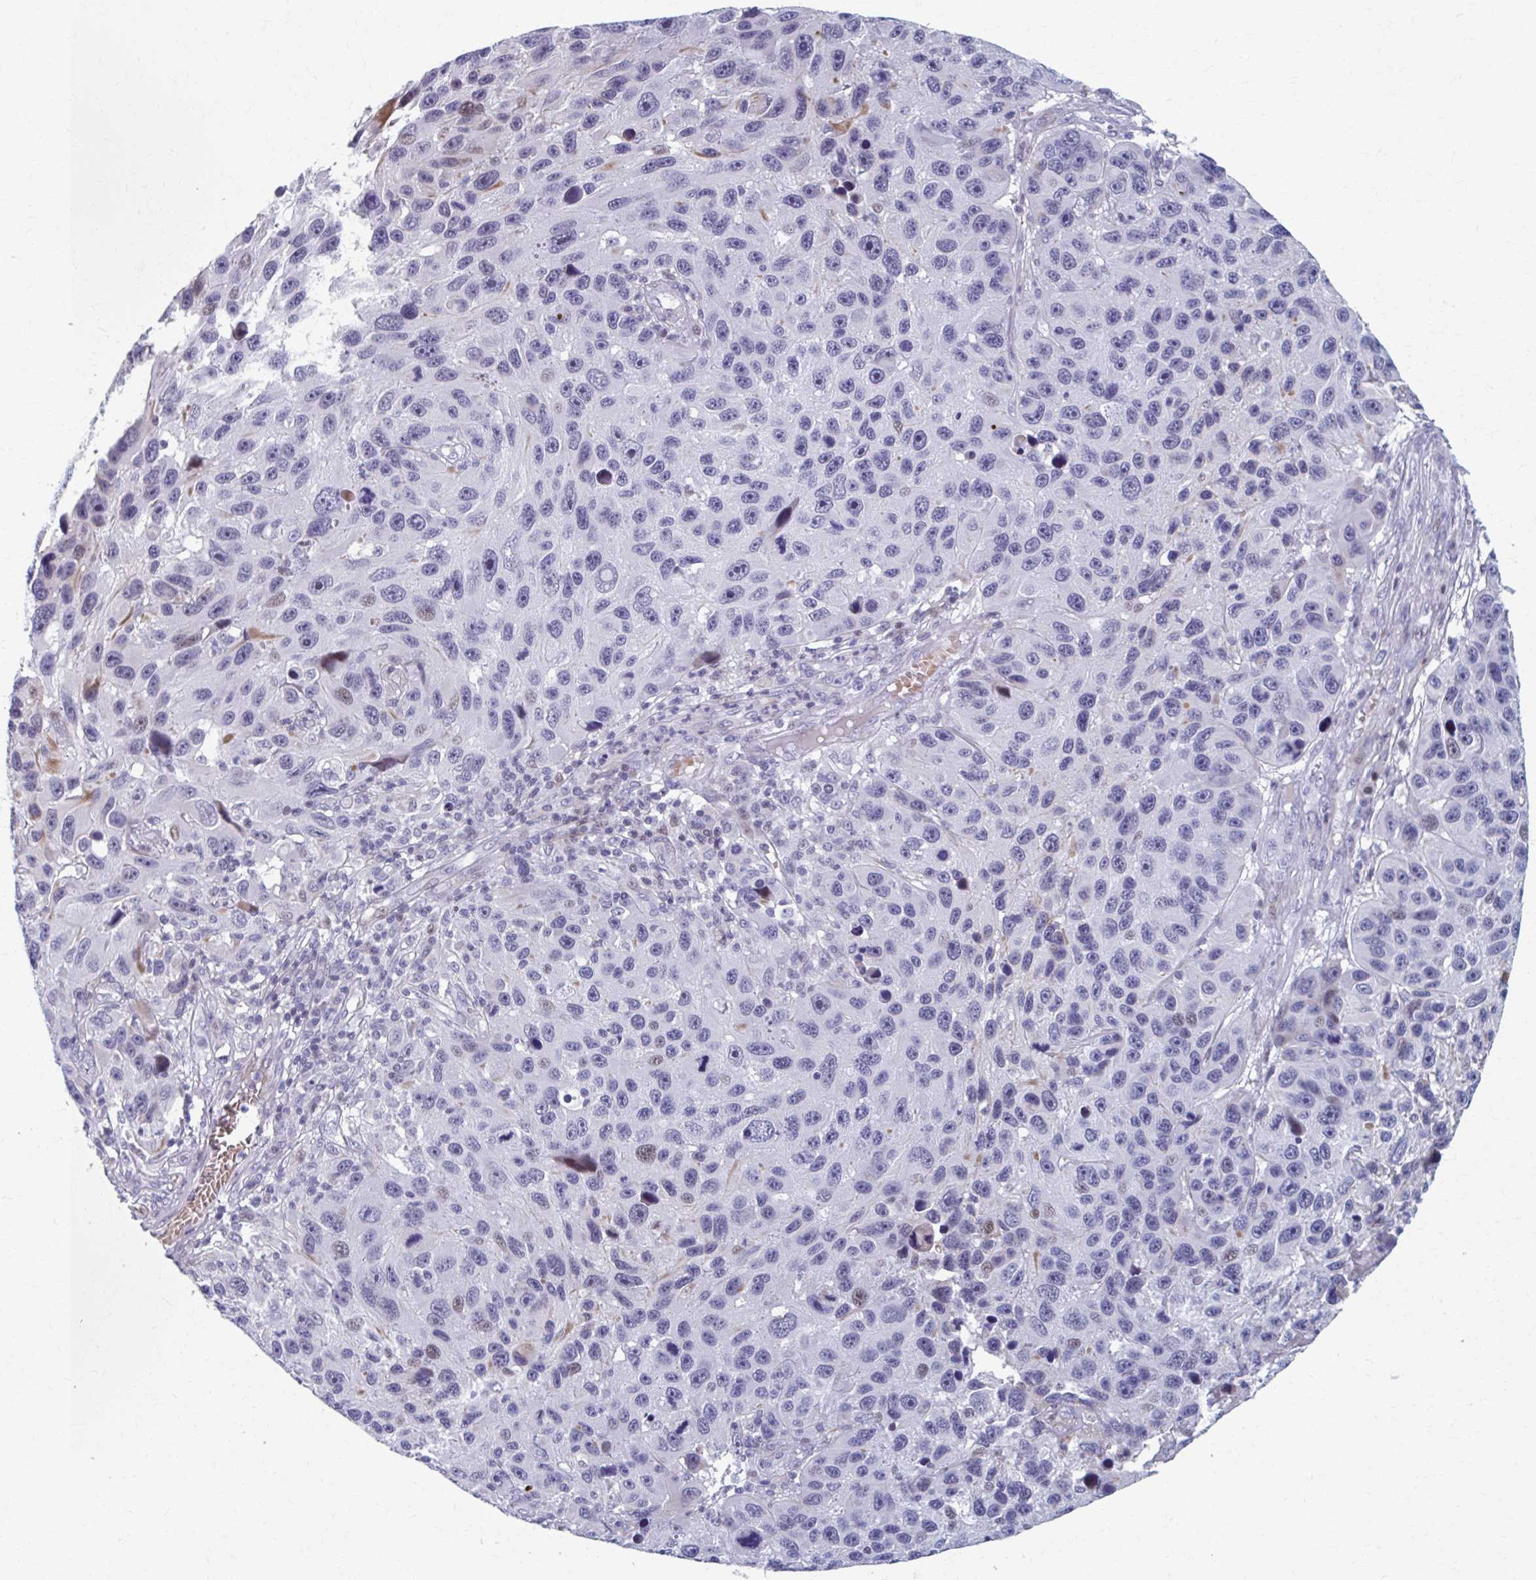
{"staining": {"intensity": "weak", "quantity": "<25%", "location": "nuclear"}, "tissue": "melanoma", "cell_type": "Tumor cells", "image_type": "cancer", "snomed": [{"axis": "morphology", "description": "Malignant melanoma, NOS"}, {"axis": "topography", "description": "Skin"}], "caption": "This is an immunohistochemistry (IHC) image of human melanoma. There is no positivity in tumor cells.", "gene": "ABHD16B", "patient": {"sex": "male", "age": 53}}